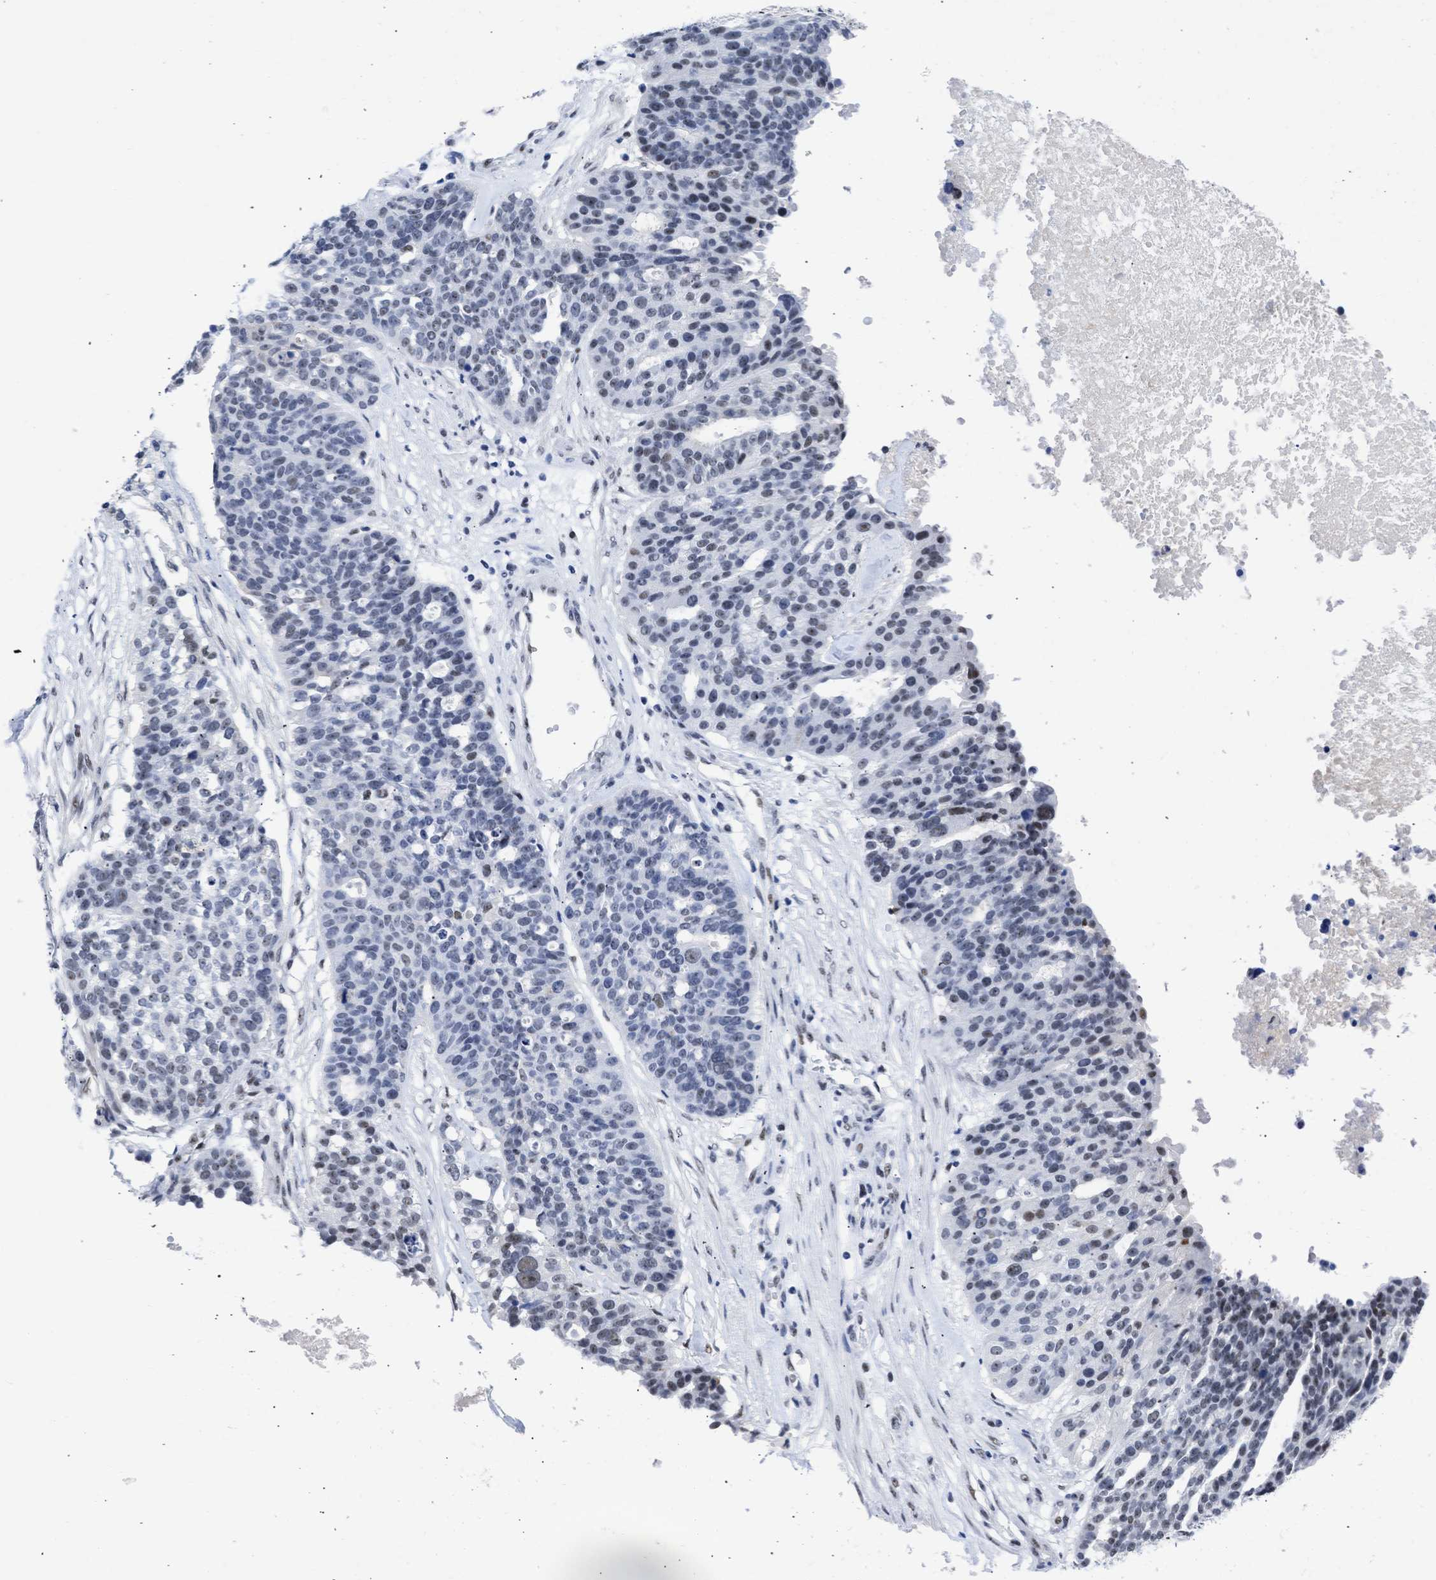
{"staining": {"intensity": "moderate", "quantity": "<25%", "location": "nuclear"}, "tissue": "ovarian cancer", "cell_type": "Tumor cells", "image_type": "cancer", "snomed": [{"axis": "morphology", "description": "Cystadenocarcinoma, serous, NOS"}, {"axis": "topography", "description": "Ovary"}], "caption": "Protein analysis of serous cystadenocarcinoma (ovarian) tissue exhibits moderate nuclear positivity in about <25% of tumor cells.", "gene": "DDX41", "patient": {"sex": "female", "age": 59}}